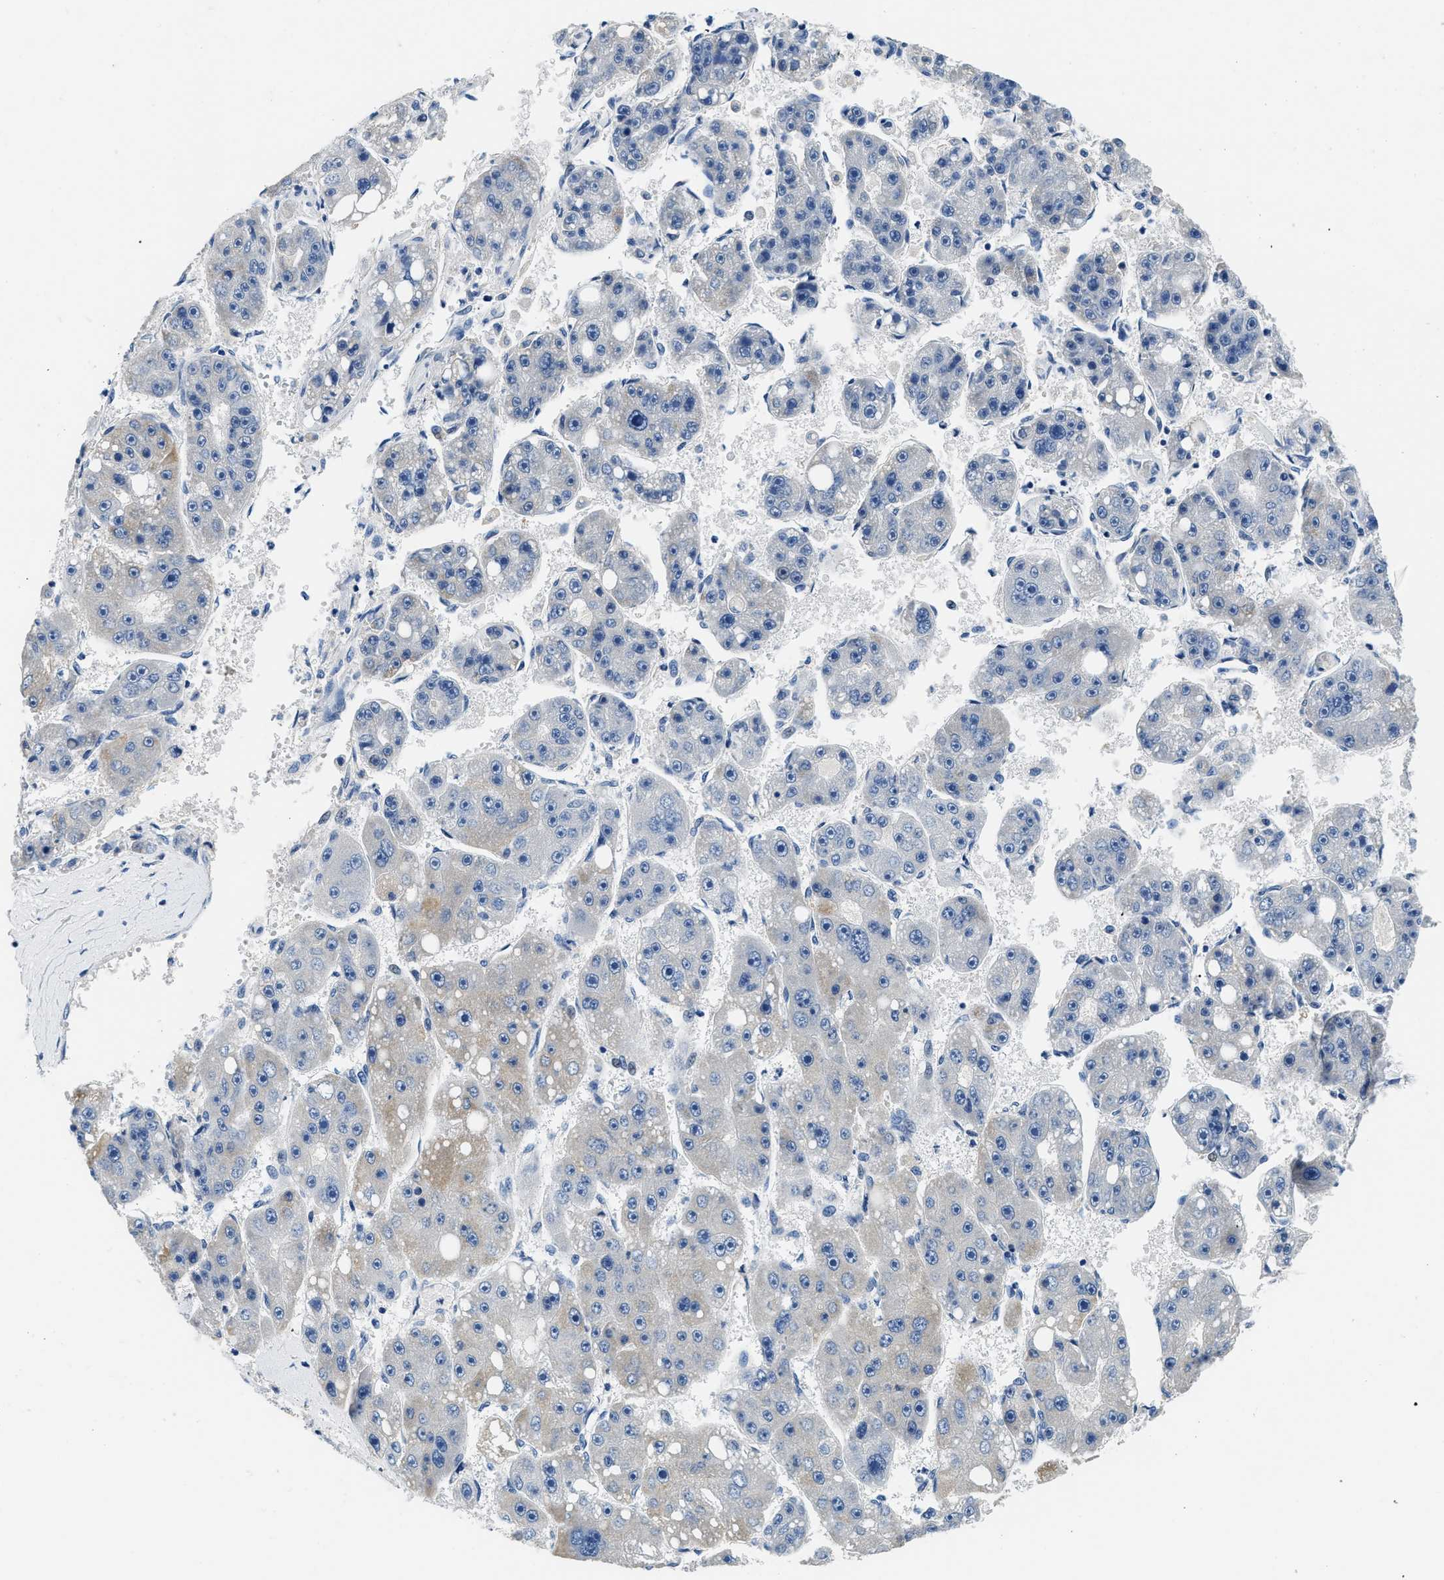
{"staining": {"intensity": "negative", "quantity": "none", "location": "none"}, "tissue": "liver cancer", "cell_type": "Tumor cells", "image_type": "cancer", "snomed": [{"axis": "morphology", "description": "Carcinoma, Hepatocellular, NOS"}, {"axis": "topography", "description": "Liver"}], "caption": "IHC histopathology image of neoplastic tissue: human liver hepatocellular carcinoma stained with DAB (3,3'-diaminobenzidine) demonstrates no significant protein positivity in tumor cells.", "gene": "PCK2", "patient": {"sex": "female", "age": 61}}